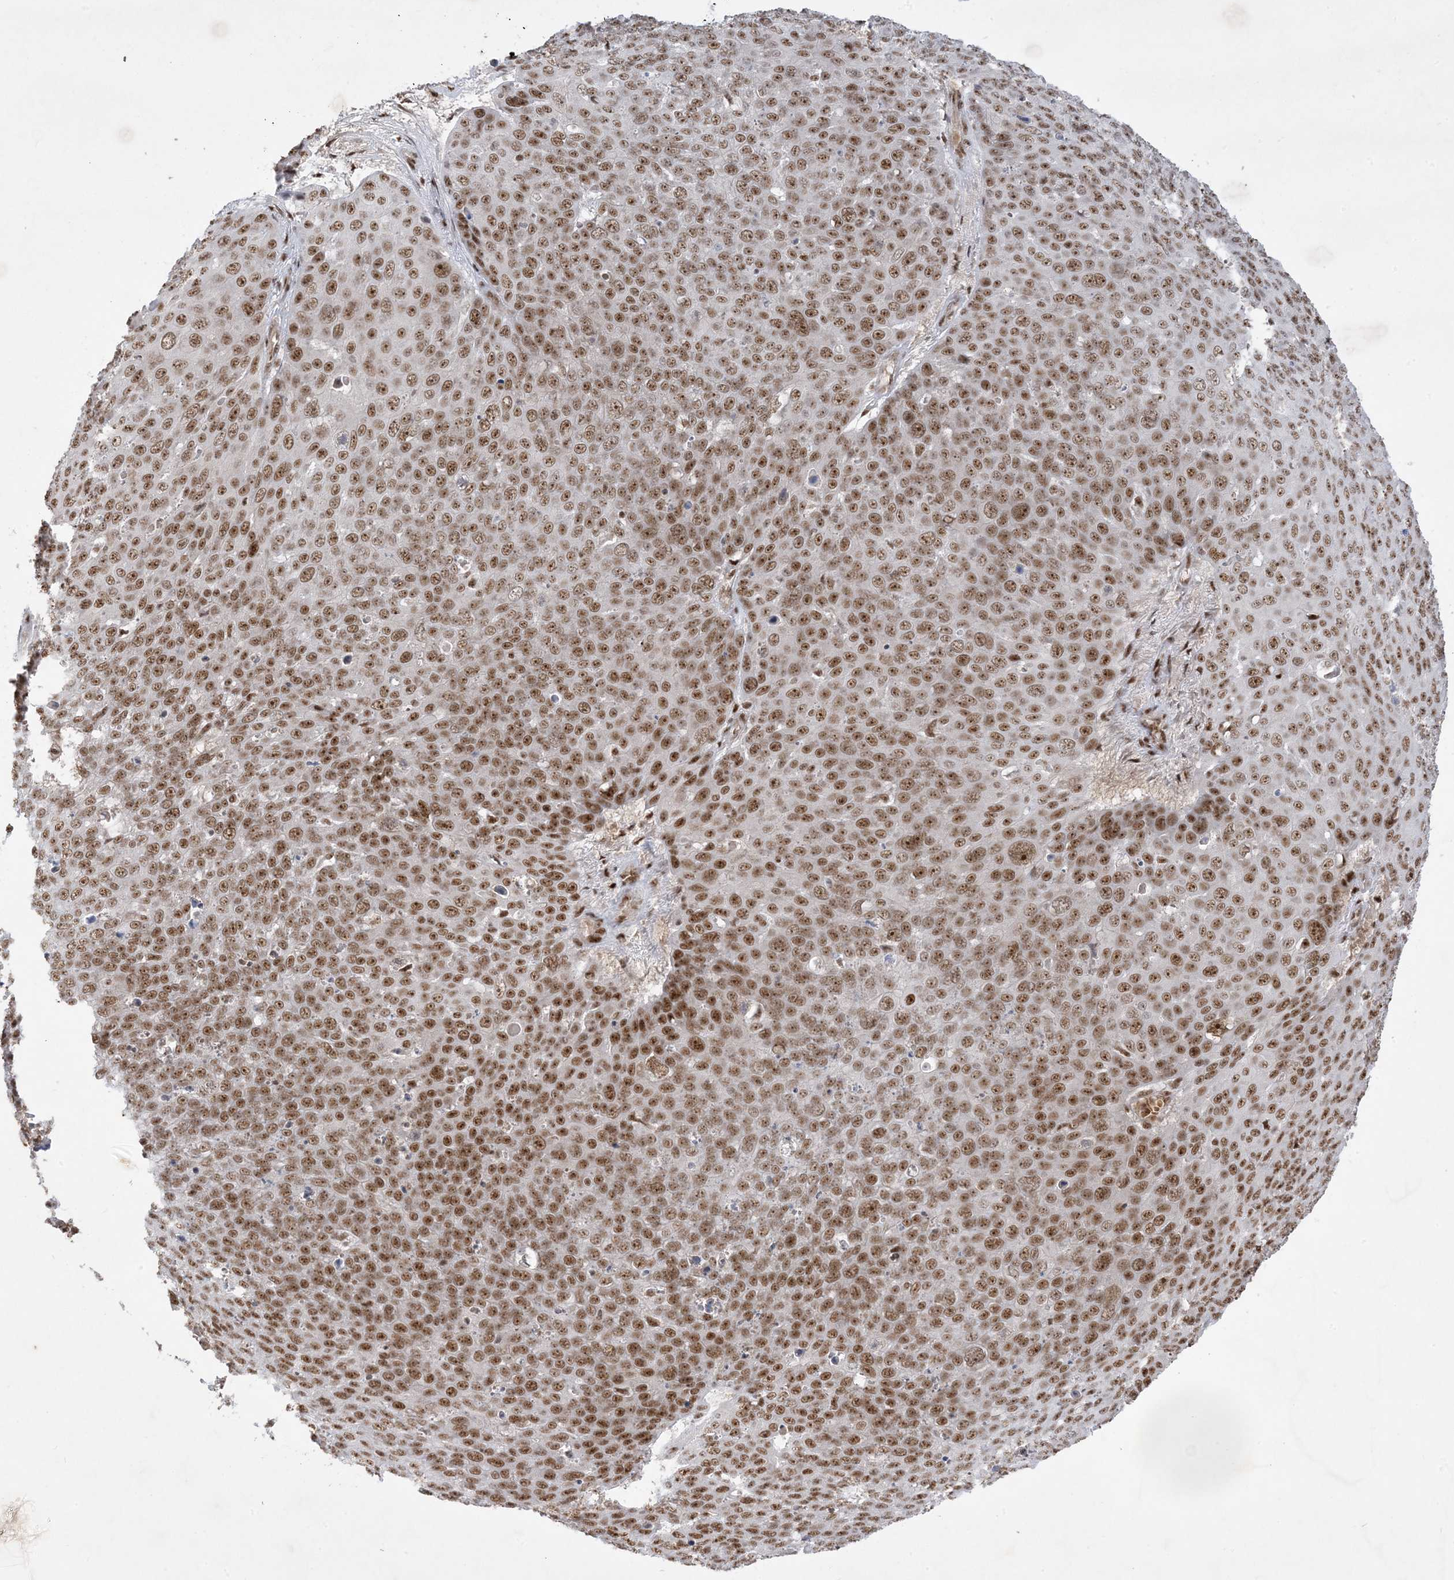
{"staining": {"intensity": "moderate", "quantity": ">75%", "location": "nuclear"}, "tissue": "skin cancer", "cell_type": "Tumor cells", "image_type": "cancer", "snomed": [{"axis": "morphology", "description": "Squamous cell carcinoma, NOS"}, {"axis": "topography", "description": "Skin"}], "caption": "There is medium levels of moderate nuclear expression in tumor cells of skin cancer, as demonstrated by immunohistochemical staining (brown color).", "gene": "PPIL2", "patient": {"sex": "male", "age": 71}}